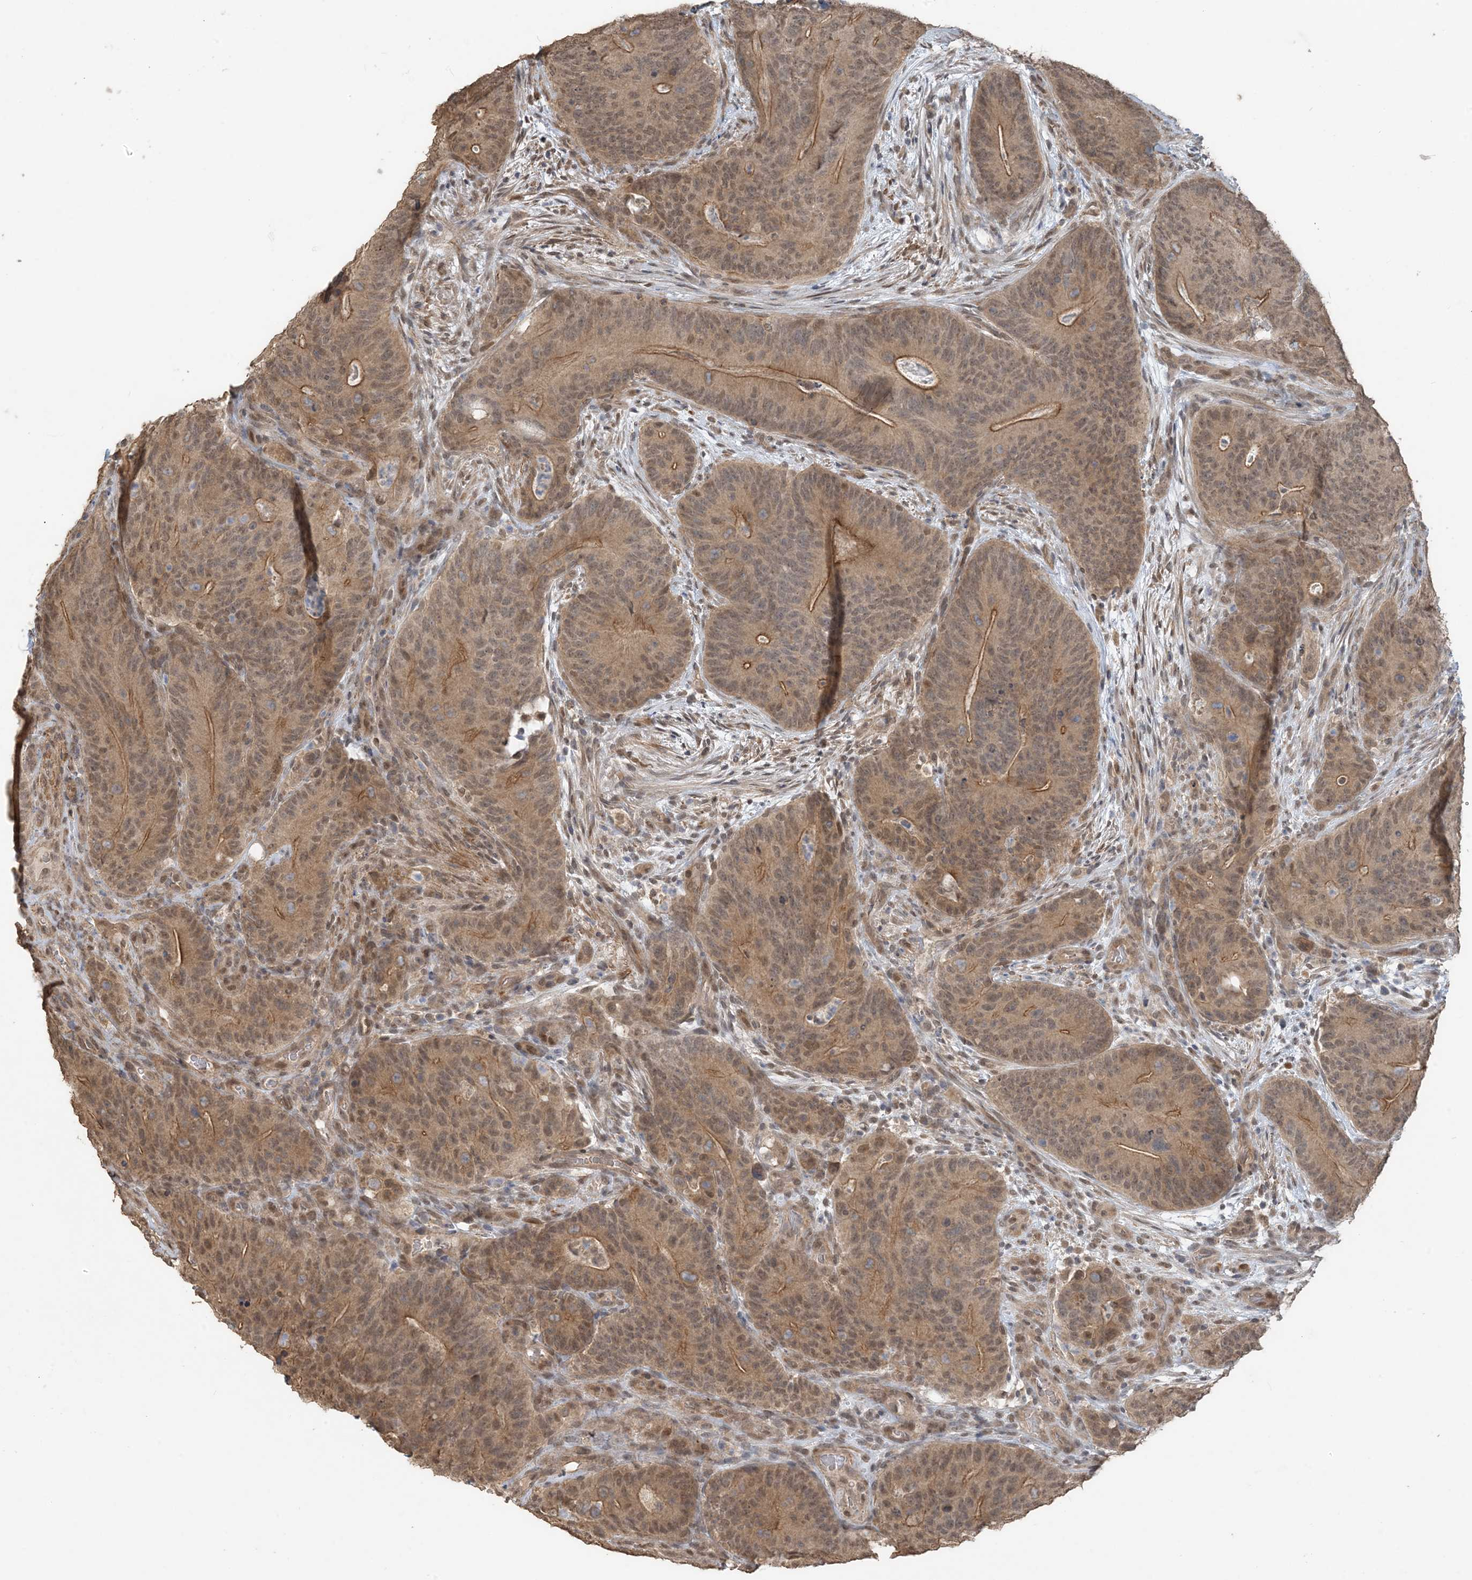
{"staining": {"intensity": "moderate", "quantity": ">75%", "location": "cytoplasmic/membranous,nuclear"}, "tissue": "colorectal cancer", "cell_type": "Tumor cells", "image_type": "cancer", "snomed": [{"axis": "morphology", "description": "Normal tissue, NOS"}, {"axis": "topography", "description": "Colon"}], "caption": "Immunohistochemical staining of human colorectal cancer shows moderate cytoplasmic/membranous and nuclear protein positivity in approximately >75% of tumor cells. (DAB (3,3'-diaminobenzidine) IHC with brightfield microscopy, high magnification).", "gene": "ZC3H12A", "patient": {"sex": "female", "age": 82}}